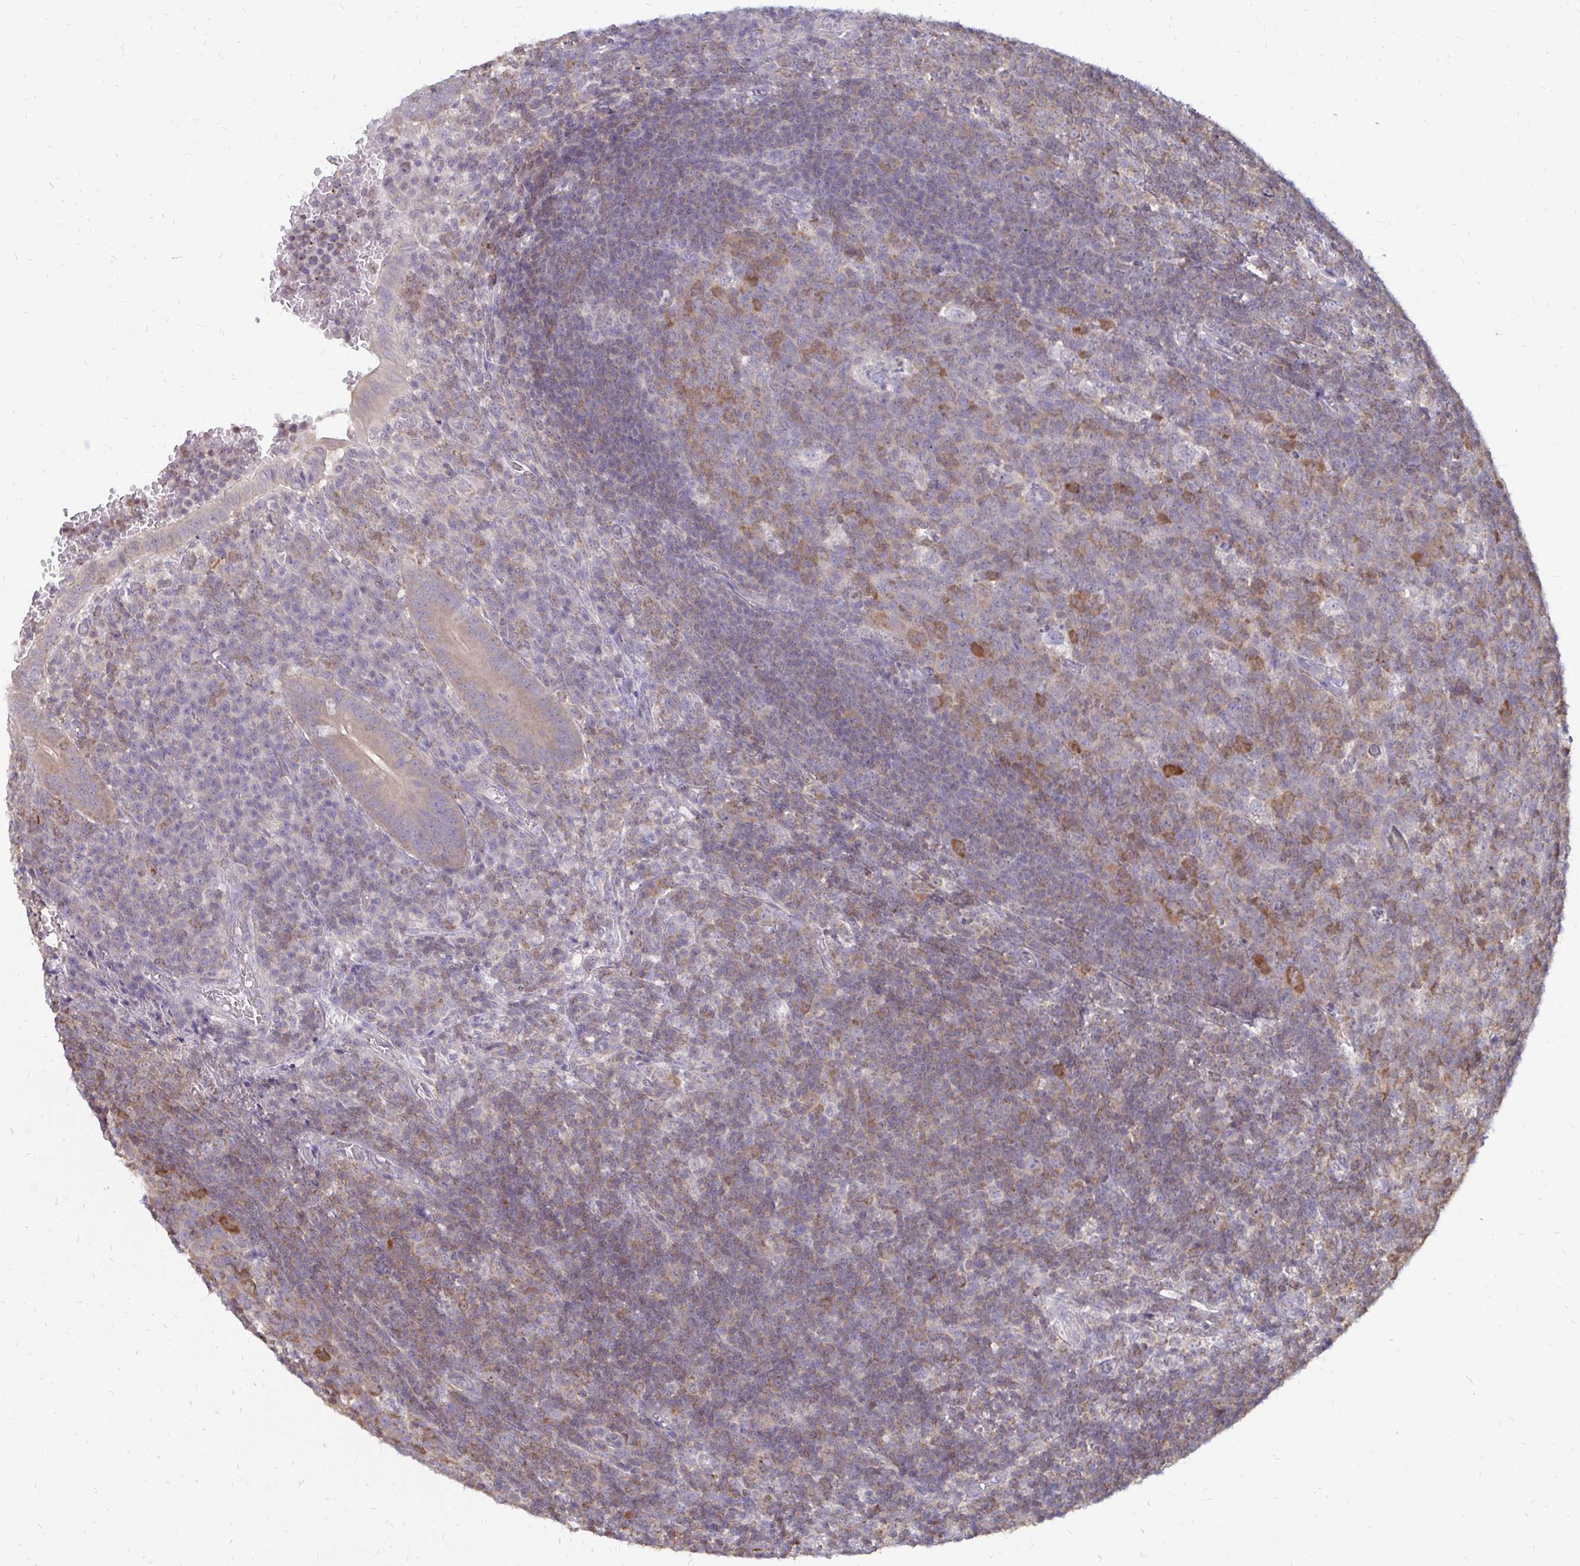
{"staining": {"intensity": "moderate", "quantity": ">75%", "location": "cytoplasmic/membranous"}, "tissue": "appendix", "cell_type": "Glandular cells", "image_type": "normal", "snomed": [{"axis": "morphology", "description": "Normal tissue, NOS"}, {"axis": "topography", "description": "Appendix"}], "caption": "The image demonstrates staining of benign appendix, revealing moderate cytoplasmic/membranous protein positivity (brown color) within glandular cells.", "gene": "DNAJA2", "patient": {"sex": "male", "age": 18}}